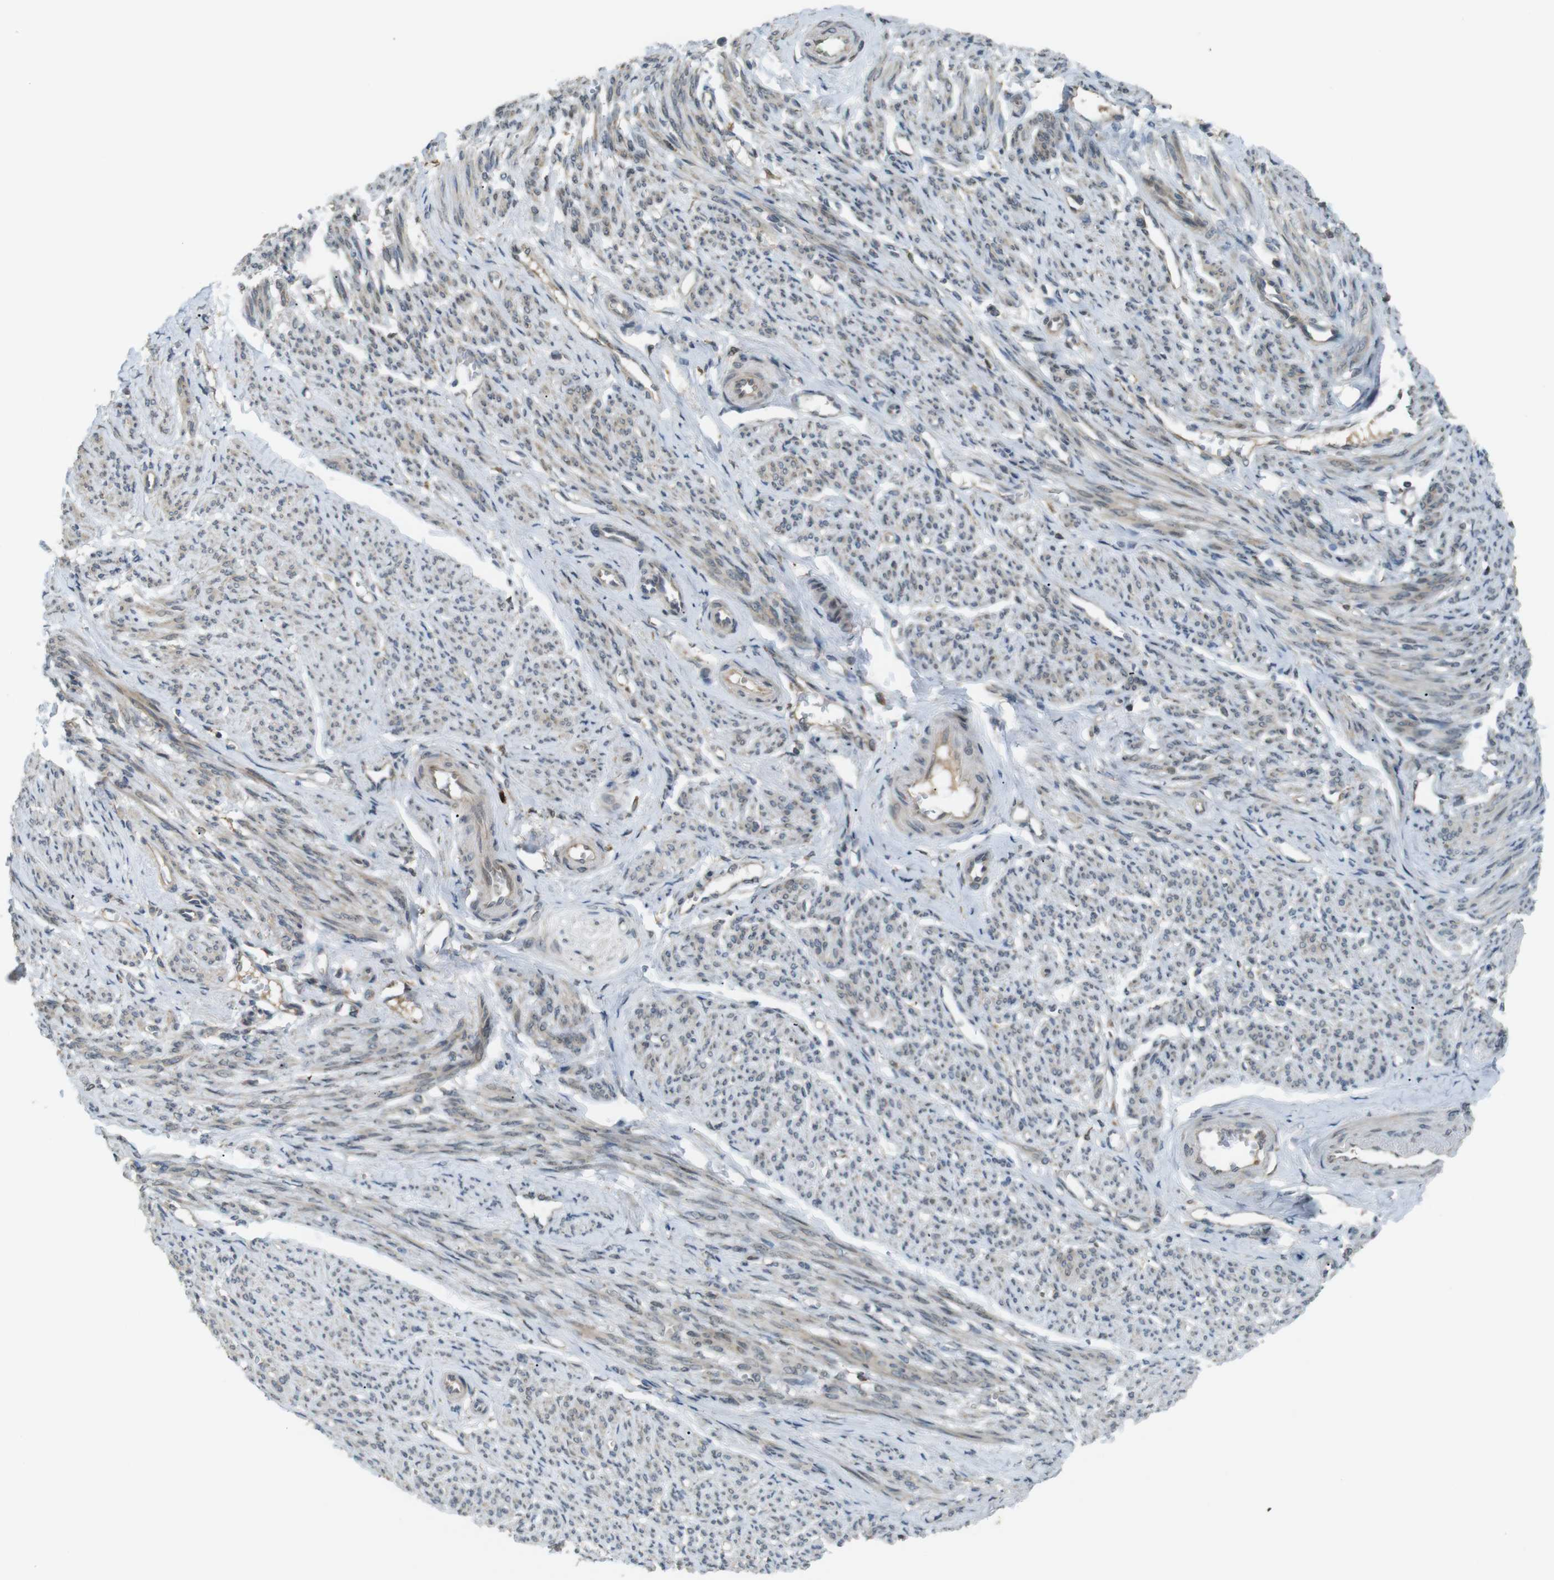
{"staining": {"intensity": "weak", "quantity": "<25%", "location": "cytoplasmic/membranous"}, "tissue": "smooth muscle", "cell_type": "Smooth muscle cells", "image_type": "normal", "snomed": [{"axis": "morphology", "description": "Normal tissue, NOS"}, {"axis": "topography", "description": "Smooth muscle"}], "caption": "Smooth muscle cells show no significant protein positivity in normal smooth muscle.", "gene": "TMED4", "patient": {"sex": "female", "age": 65}}